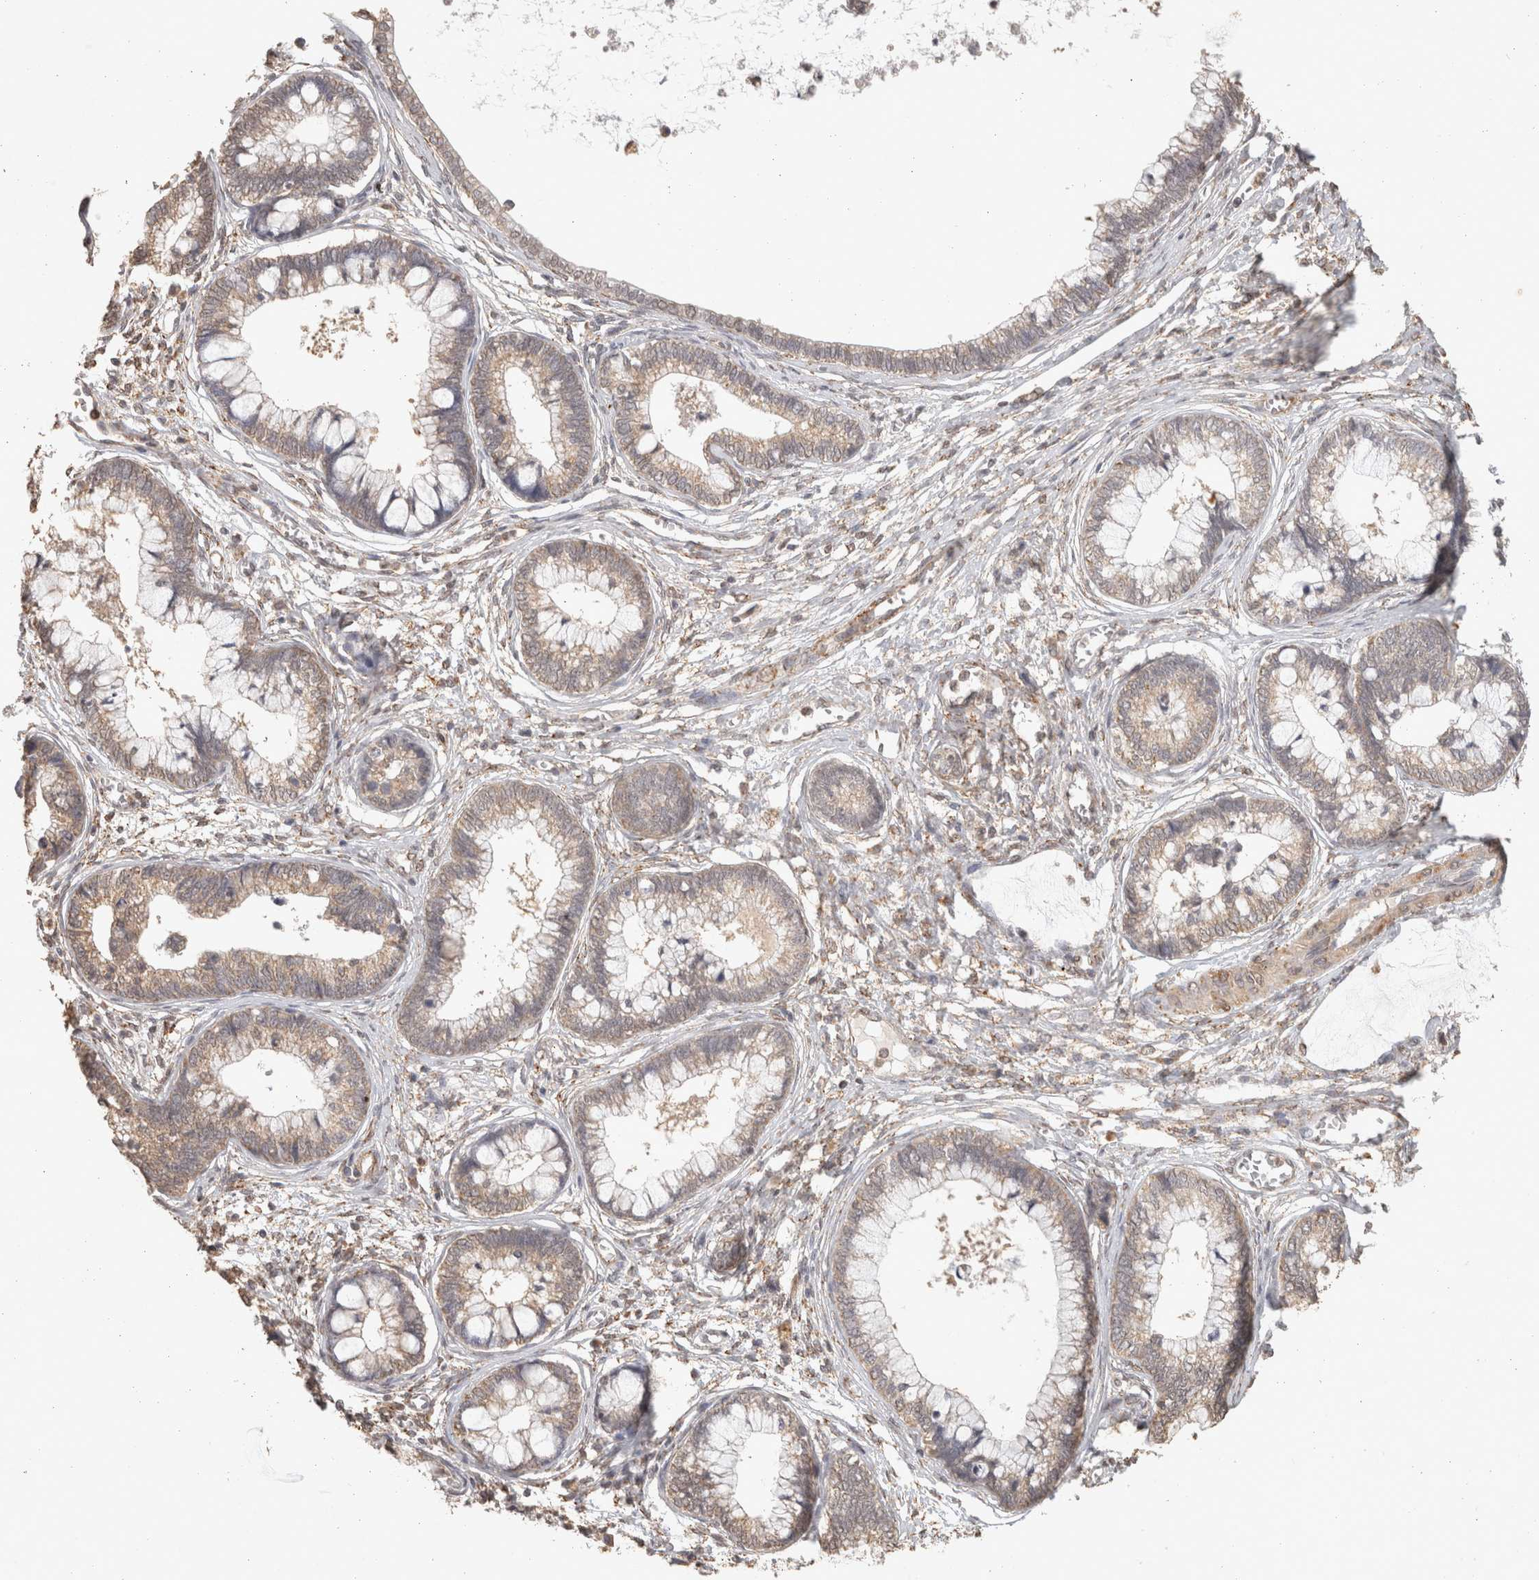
{"staining": {"intensity": "weak", "quantity": ">75%", "location": "cytoplasmic/membranous"}, "tissue": "cervical cancer", "cell_type": "Tumor cells", "image_type": "cancer", "snomed": [{"axis": "morphology", "description": "Adenocarcinoma, NOS"}, {"axis": "topography", "description": "Cervix"}], "caption": "A photomicrograph of human adenocarcinoma (cervical) stained for a protein demonstrates weak cytoplasmic/membranous brown staining in tumor cells. (Stains: DAB (3,3'-diaminobenzidine) in brown, nuclei in blue, Microscopy: brightfield microscopy at high magnification).", "gene": "BNIP3L", "patient": {"sex": "female", "age": 44}}